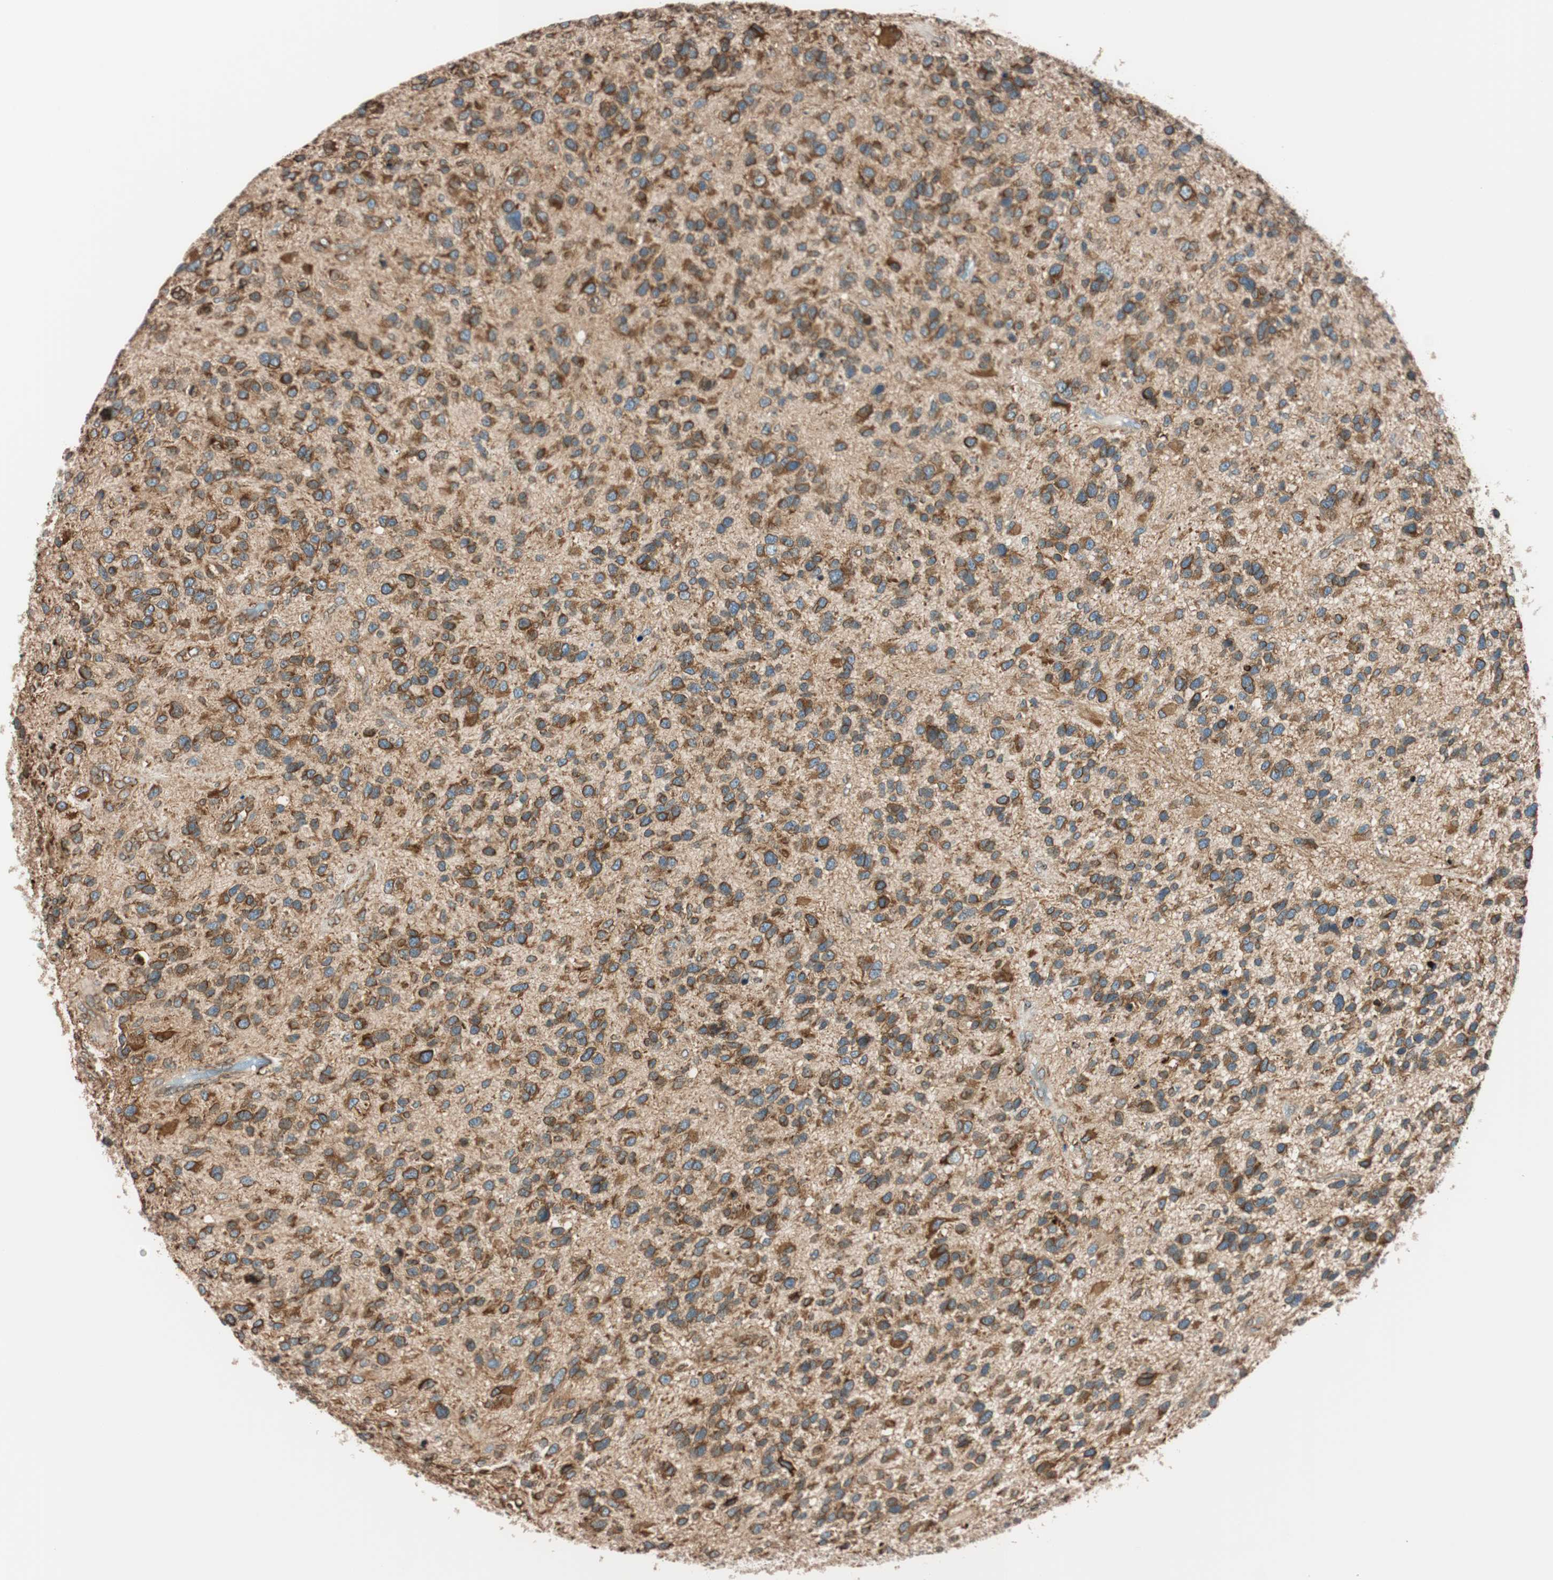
{"staining": {"intensity": "strong", "quantity": "25%-75%", "location": "cytoplasmic/membranous"}, "tissue": "glioma", "cell_type": "Tumor cells", "image_type": "cancer", "snomed": [{"axis": "morphology", "description": "Glioma, malignant, High grade"}, {"axis": "topography", "description": "Brain"}], "caption": "Immunohistochemistry micrograph of high-grade glioma (malignant) stained for a protein (brown), which shows high levels of strong cytoplasmic/membranous positivity in approximately 25%-75% of tumor cells.", "gene": "PRKCSH", "patient": {"sex": "female", "age": 58}}